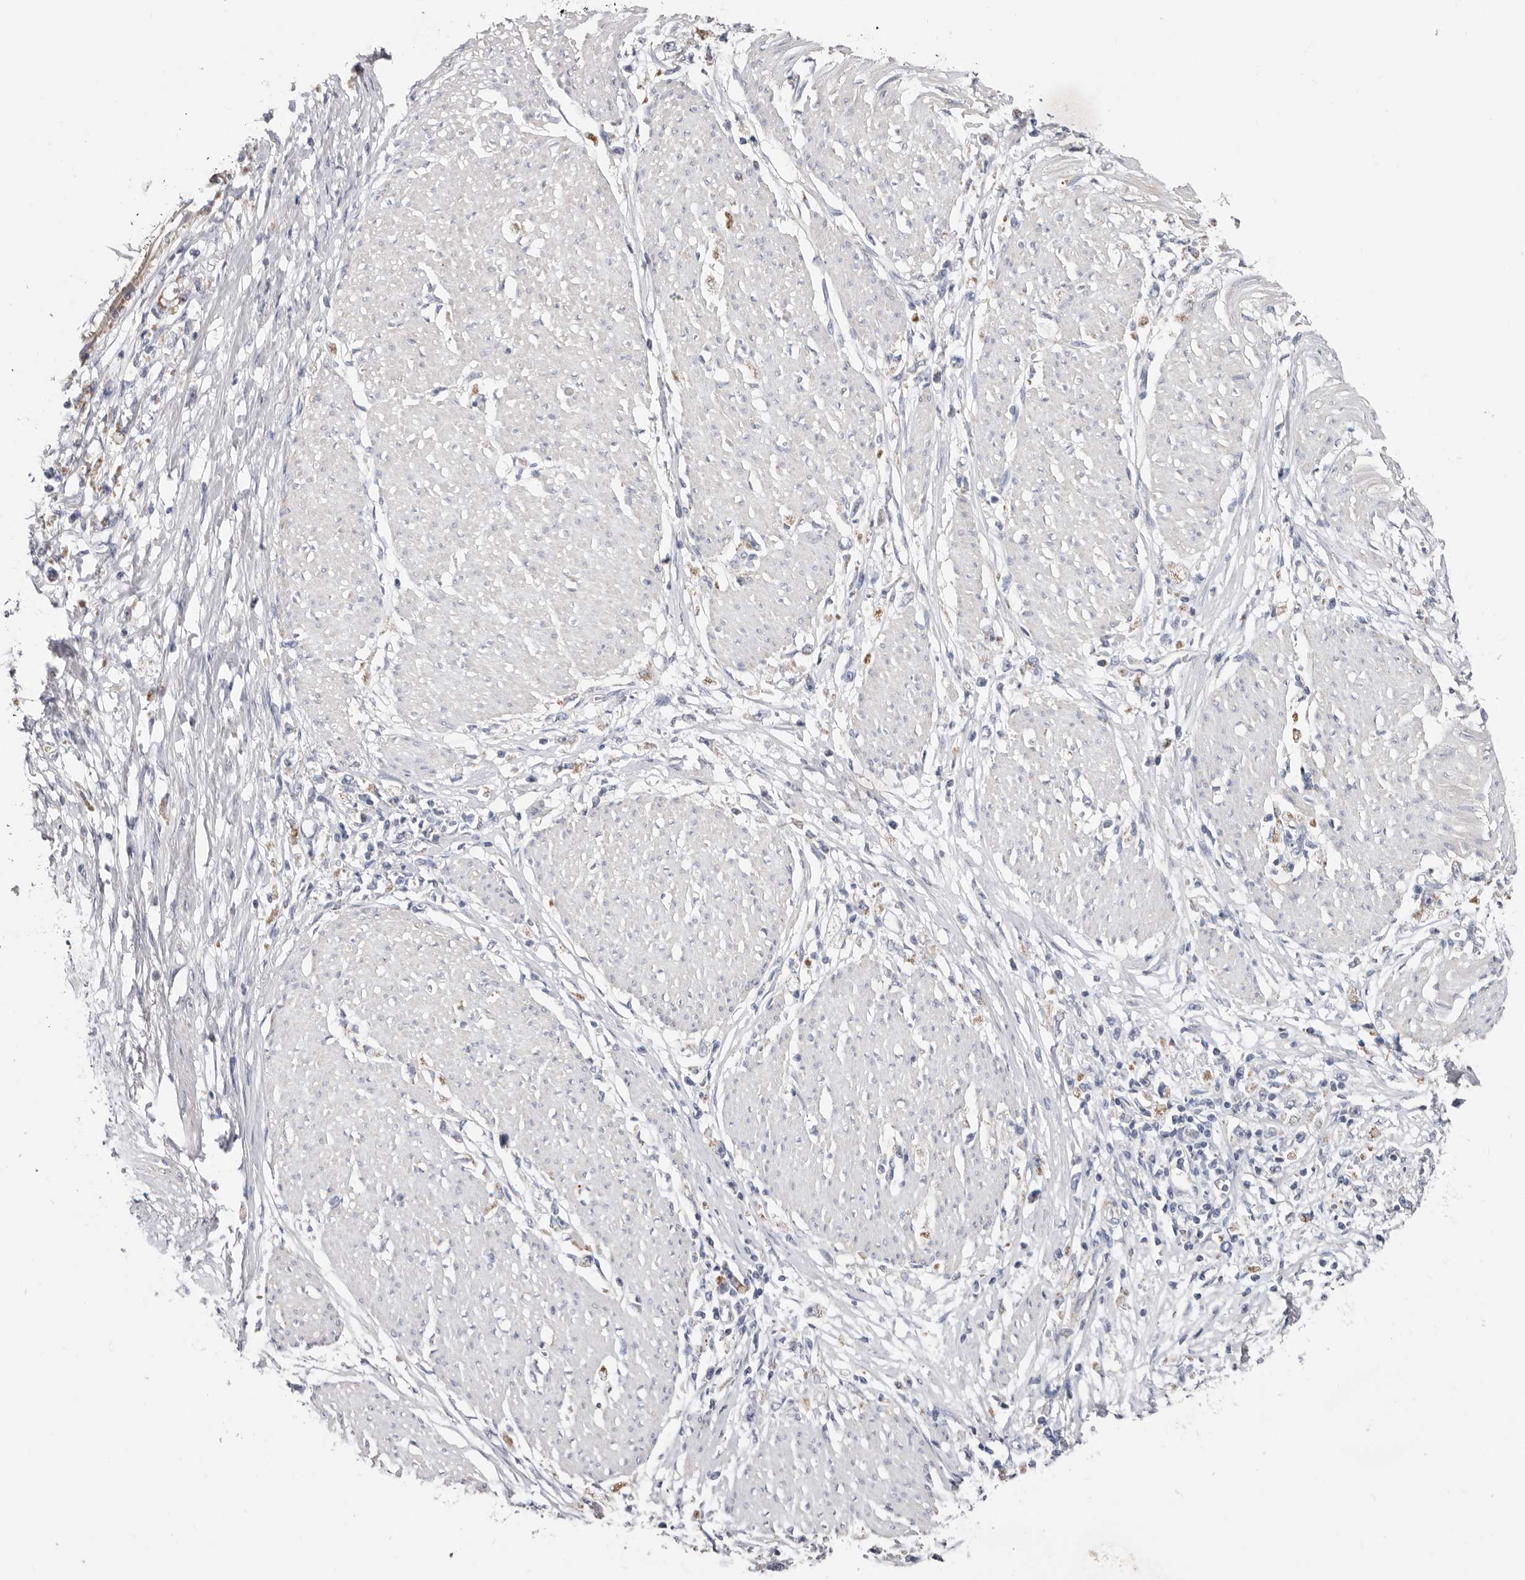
{"staining": {"intensity": "weak", "quantity": "<25%", "location": "cytoplasmic/membranous"}, "tissue": "stomach cancer", "cell_type": "Tumor cells", "image_type": "cancer", "snomed": [{"axis": "morphology", "description": "Adenocarcinoma, NOS"}, {"axis": "topography", "description": "Stomach"}], "caption": "Micrograph shows no significant protein positivity in tumor cells of stomach adenocarcinoma.", "gene": "RSPO2", "patient": {"sex": "female", "age": 59}}